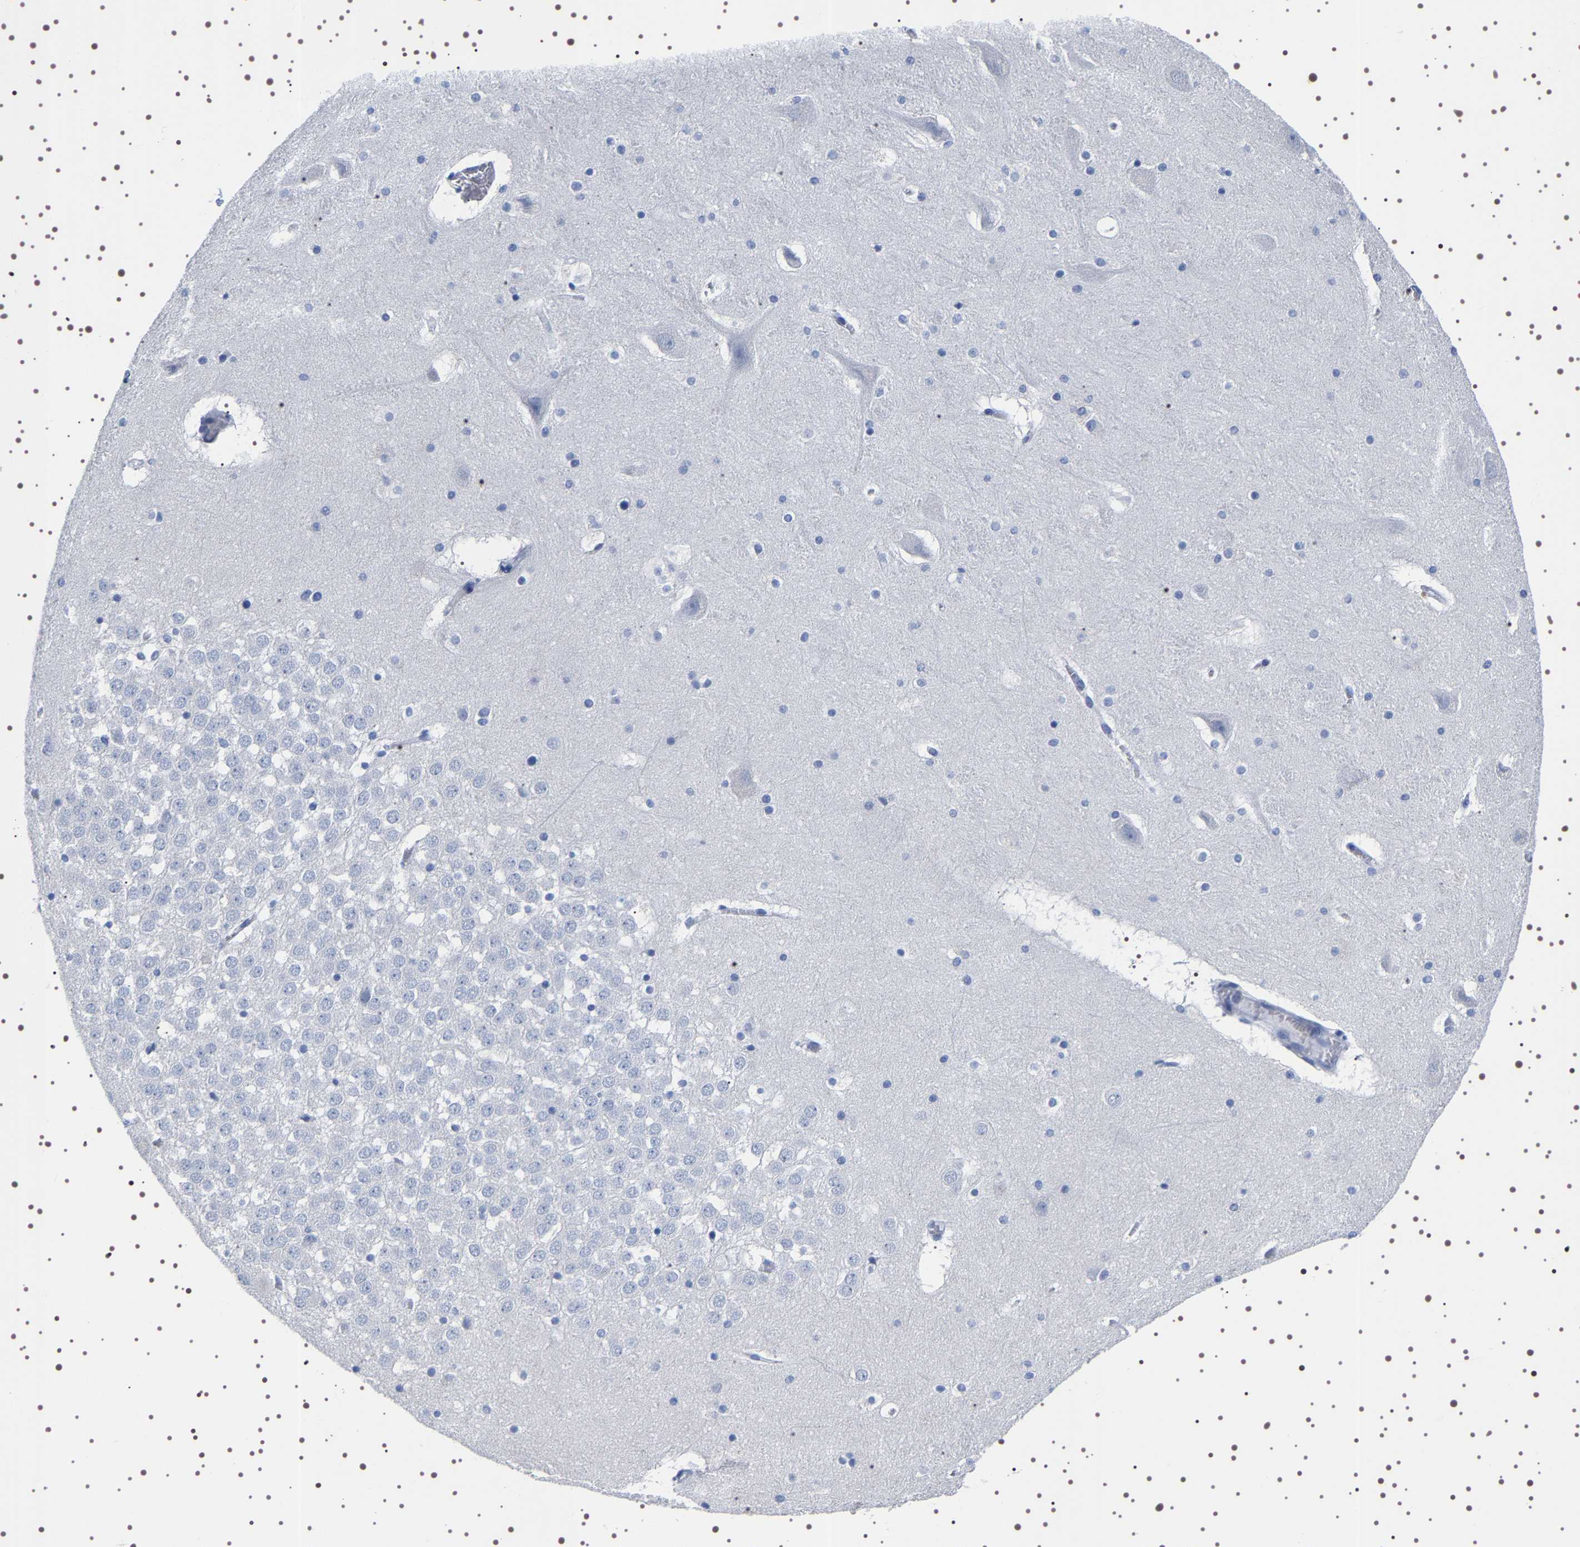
{"staining": {"intensity": "negative", "quantity": "none", "location": "none"}, "tissue": "hippocampus", "cell_type": "Glial cells", "image_type": "normal", "snomed": [{"axis": "morphology", "description": "Normal tissue, NOS"}, {"axis": "topography", "description": "Hippocampus"}], "caption": "An IHC image of normal hippocampus is shown. There is no staining in glial cells of hippocampus. The staining is performed using DAB brown chromogen with nuclei counter-stained in using hematoxylin.", "gene": "UBQLN3", "patient": {"sex": "male", "age": 45}}